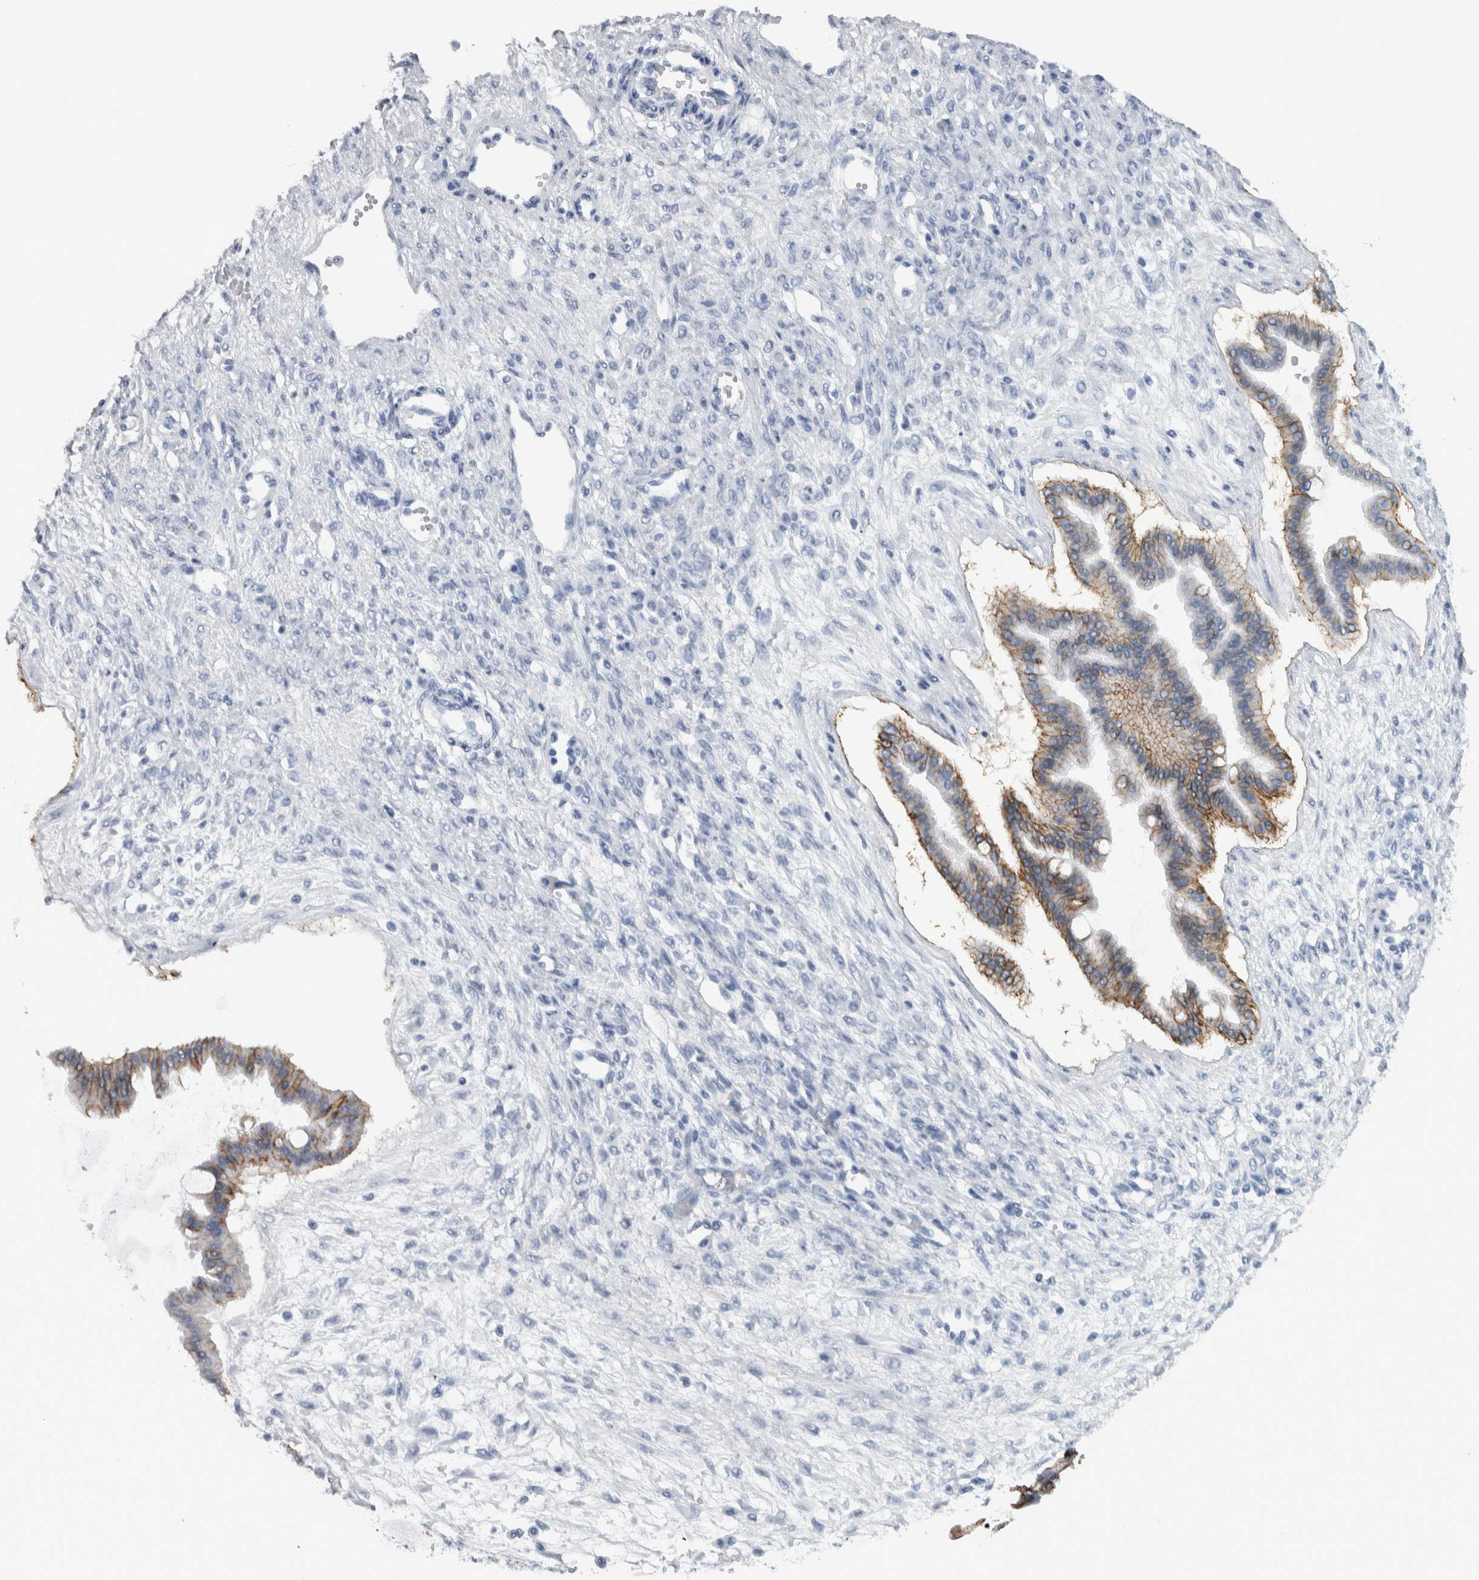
{"staining": {"intensity": "moderate", "quantity": "25%-75%", "location": "cytoplasmic/membranous"}, "tissue": "ovarian cancer", "cell_type": "Tumor cells", "image_type": "cancer", "snomed": [{"axis": "morphology", "description": "Cystadenocarcinoma, mucinous, NOS"}, {"axis": "topography", "description": "Ovary"}], "caption": "Ovarian cancer was stained to show a protein in brown. There is medium levels of moderate cytoplasmic/membranous positivity in approximately 25%-75% of tumor cells.", "gene": "CDH17", "patient": {"sex": "female", "age": 73}}